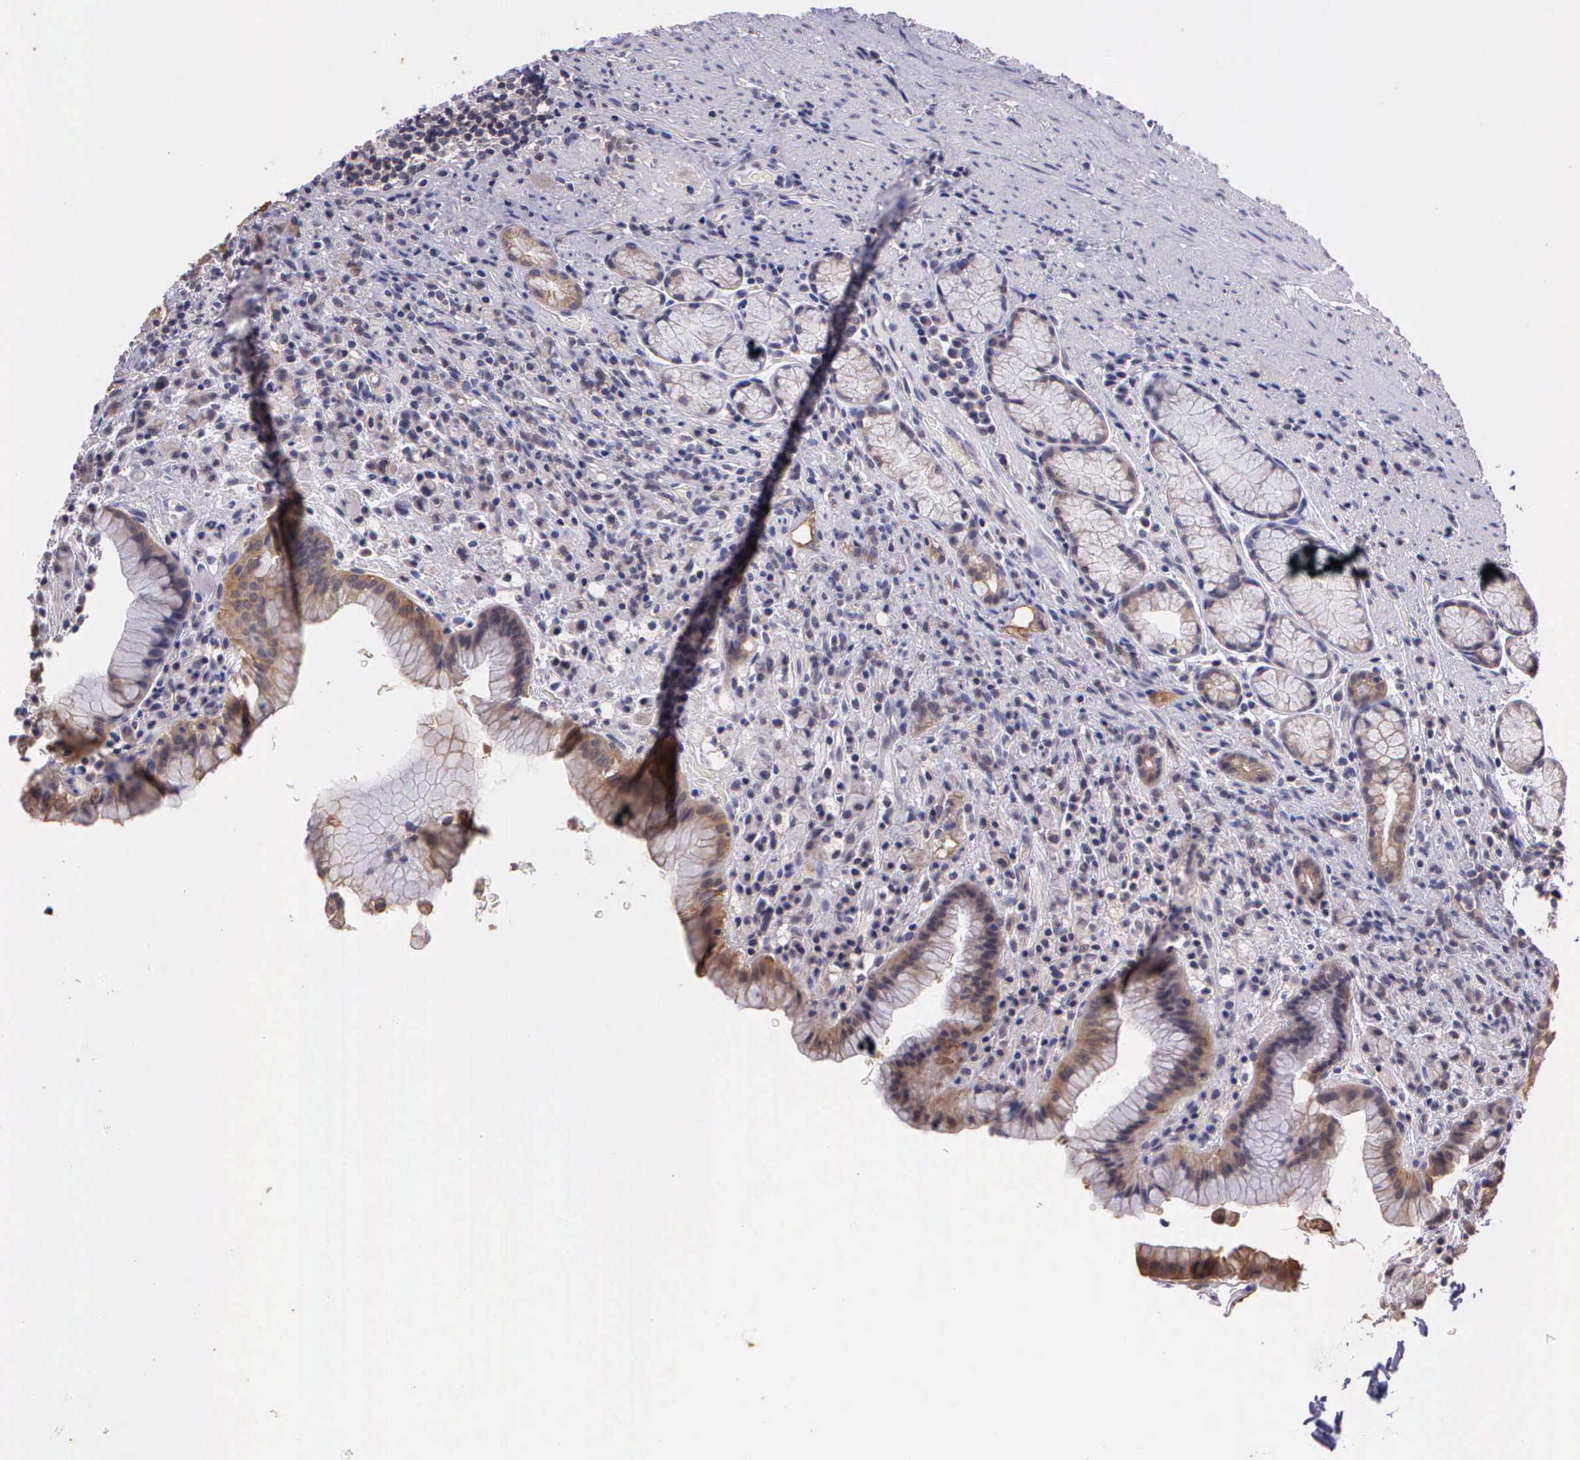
{"staining": {"intensity": "moderate", "quantity": ">75%", "location": "cytoplasmic/membranous"}, "tissue": "stomach", "cell_type": "Glandular cells", "image_type": "normal", "snomed": [{"axis": "morphology", "description": "Normal tissue, NOS"}, {"axis": "topography", "description": "Stomach, lower"}], "caption": "Moderate cytoplasmic/membranous protein staining is seen in about >75% of glandular cells in stomach. Immunohistochemistry stains the protein in brown and the nuclei are stained blue.", "gene": "IGBP1P2", "patient": {"sex": "male", "age": 56}}